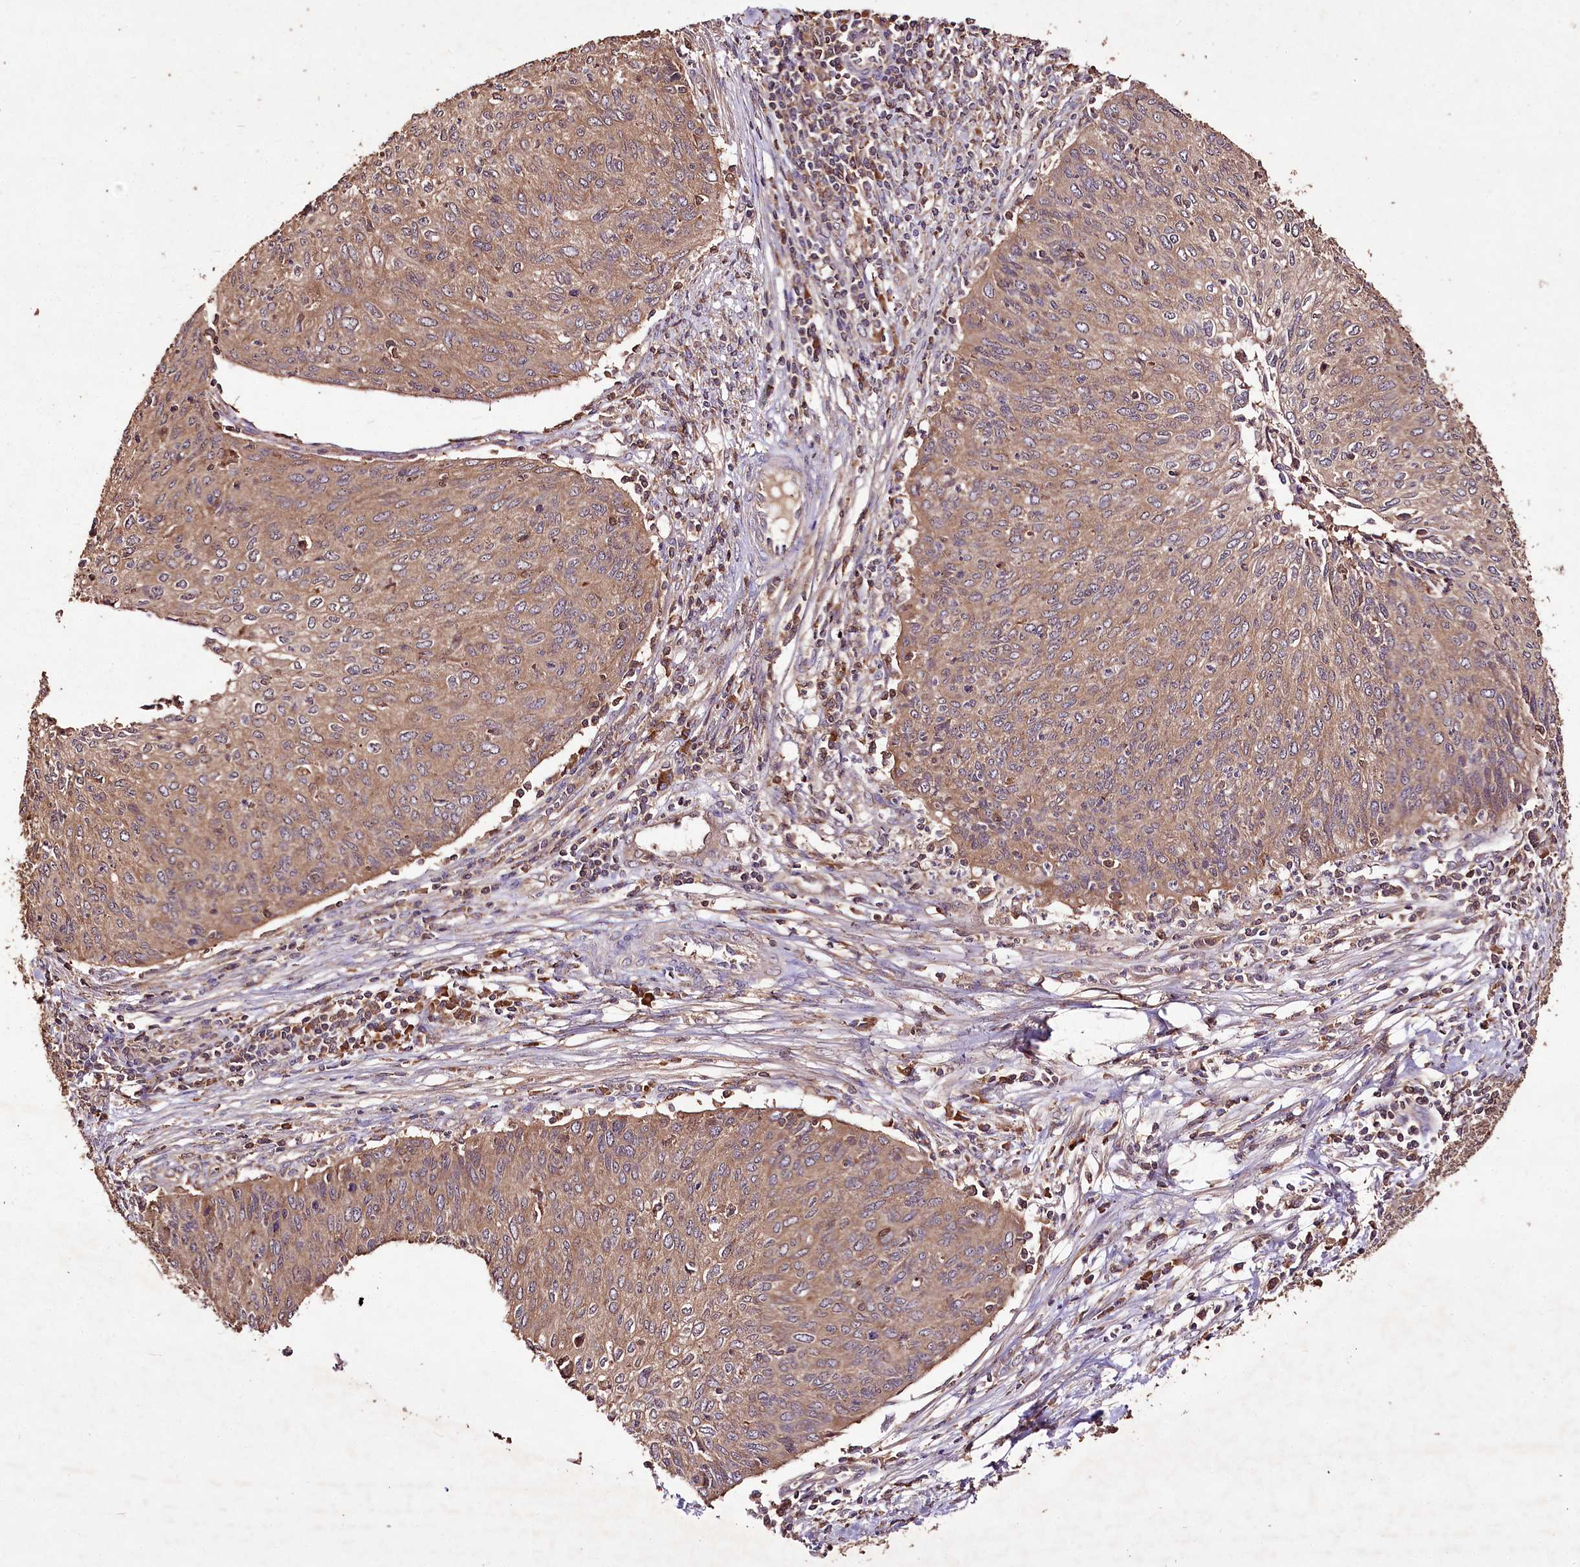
{"staining": {"intensity": "weak", "quantity": ">75%", "location": "cytoplasmic/membranous"}, "tissue": "cervical cancer", "cell_type": "Tumor cells", "image_type": "cancer", "snomed": [{"axis": "morphology", "description": "Squamous cell carcinoma, NOS"}, {"axis": "topography", "description": "Cervix"}], "caption": "Immunohistochemistry (IHC) micrograph of neoplastic tissue: human cervical cancer stained using immunohistochemistry displays low levels of weak protein expression localized specifically in the cytoplasmic/membranous of tumor cells, appearing as a cytoplasmic/membranous brown color.", "gene": "FAM53B", "patient": {"sex": "female", "age": 38}}